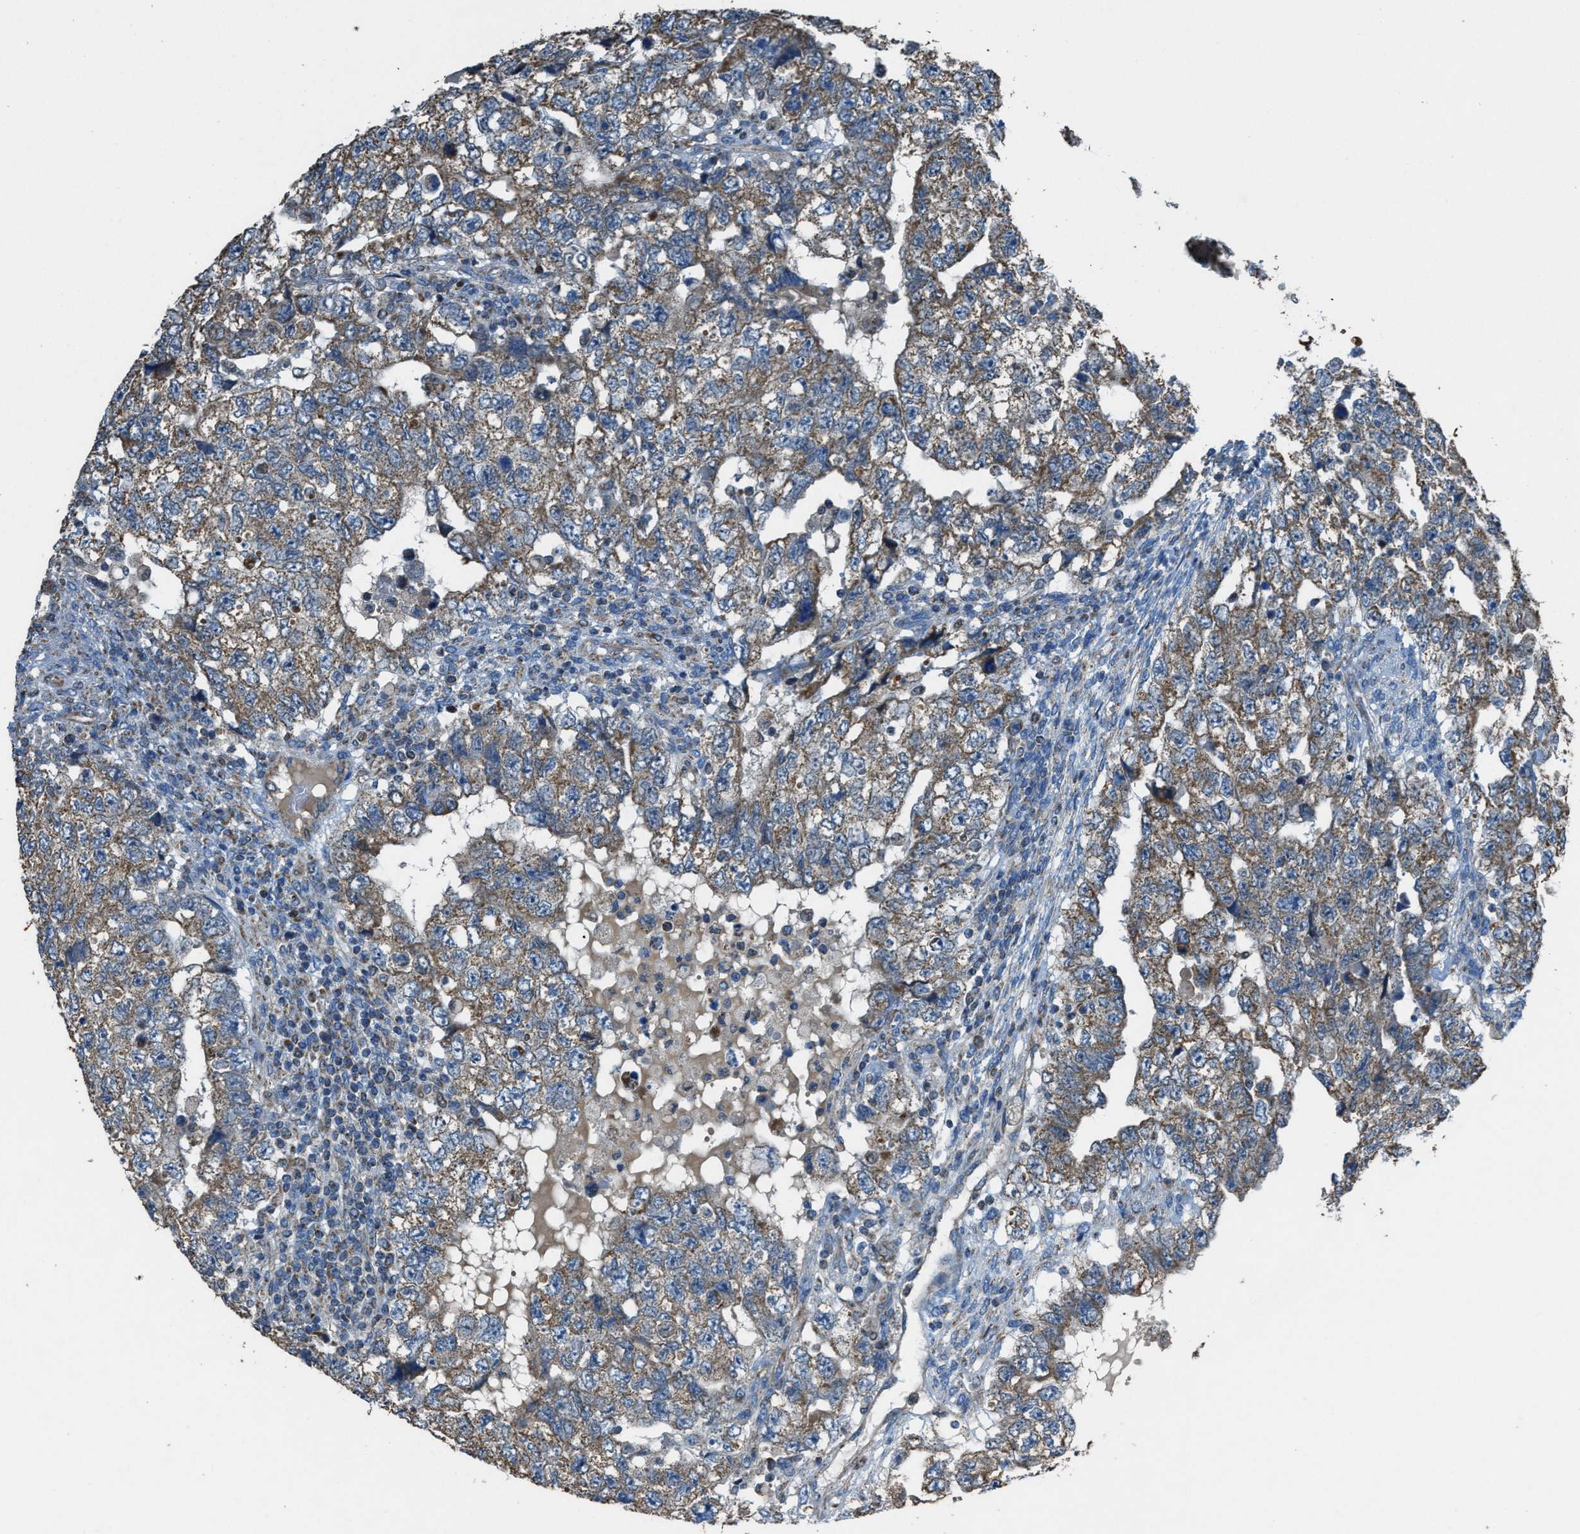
{"staining": {"intensity": "moderate", "quantity": ">75%", "location": "cytoplasmic/membranous"}, "tissue": "testis cancer", "cell_type": "Tumor cells", "image_type": "cancer", "snomed": [{"axis": "morphology", "description": "Carcinoma, Embryonal, NOS"}, {"axis": "topography", "description": "Testis"}], "caption": "A photomicrograph of testis cancer stained for a protein exhibits moderate cytoplasmic/membranous brown staining in tumor cells.", "gene": "SLC25A11", "patient": {"sex": "male", "age": 36}}